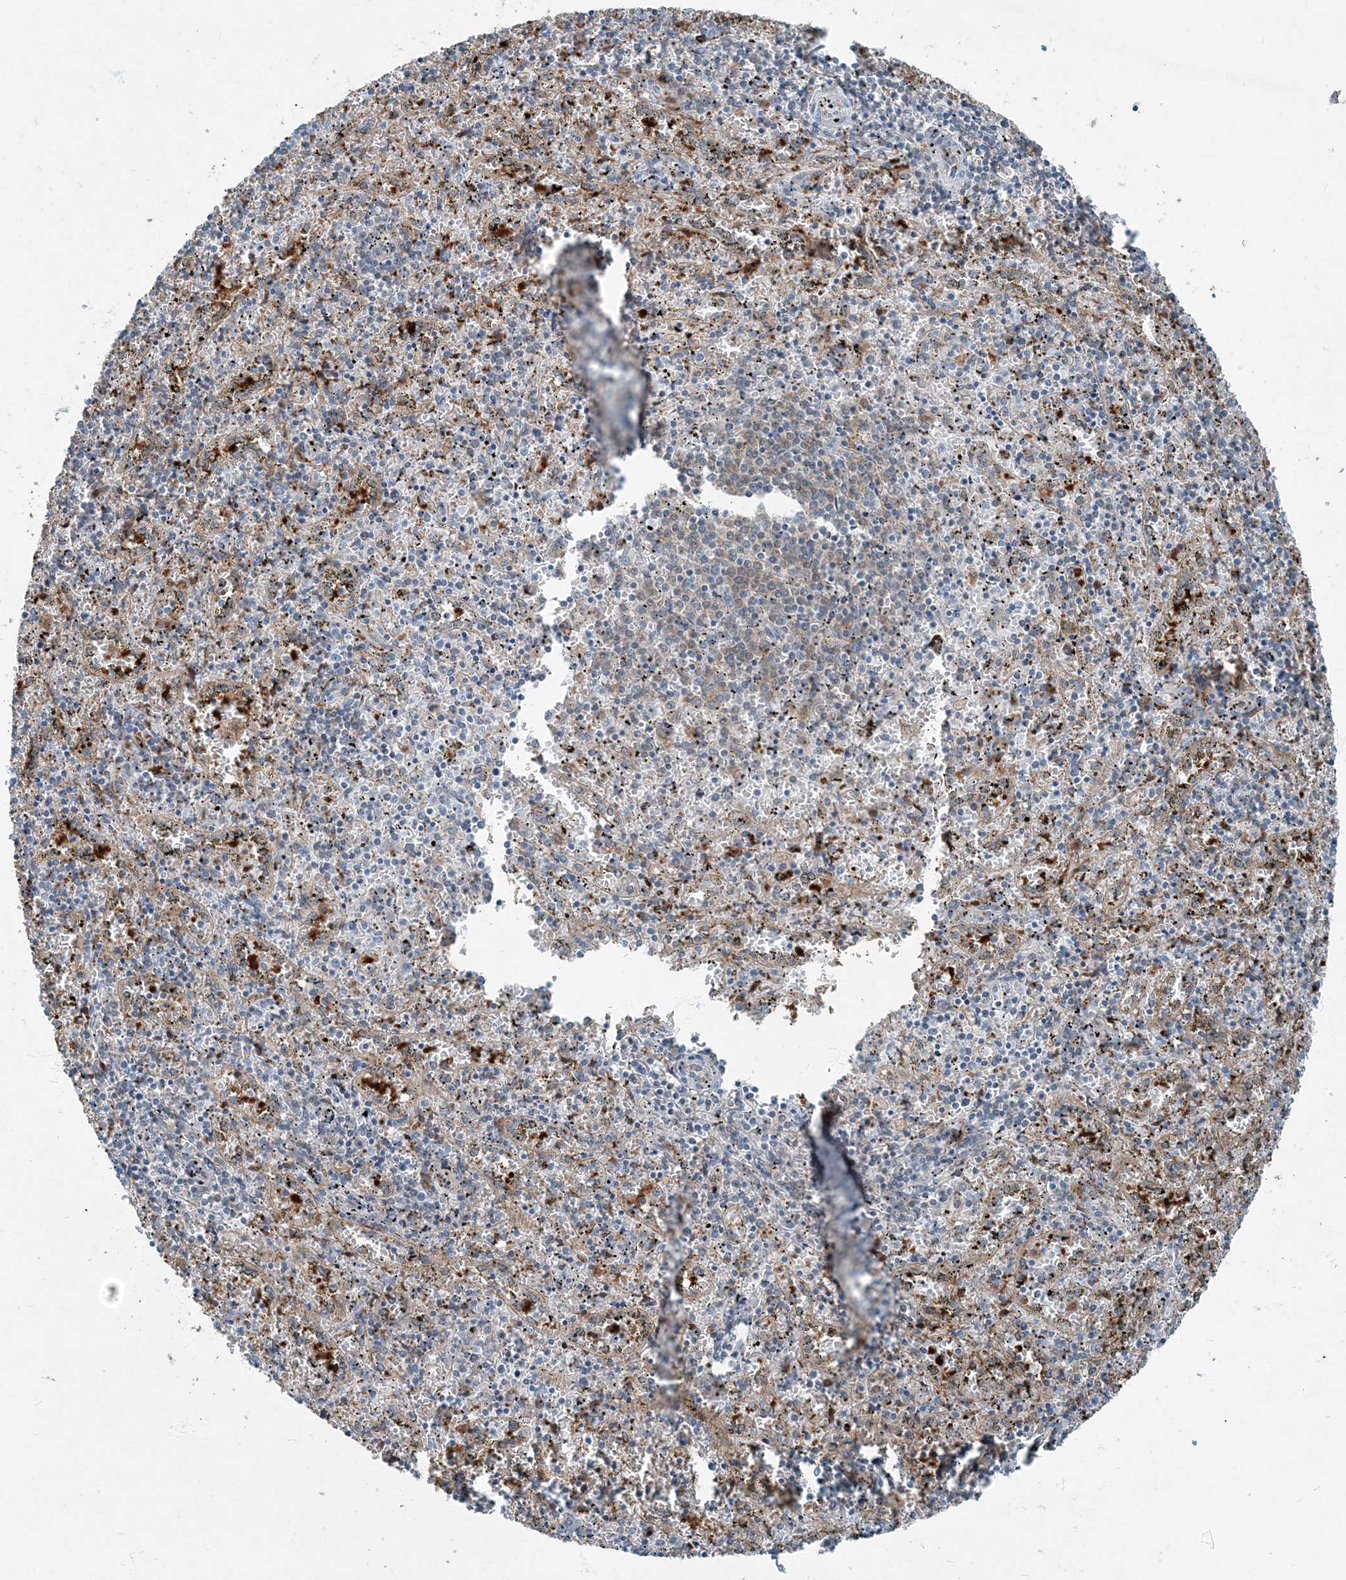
{"staining": {"intensity": "moderate", "quantity": "<25%", "location": "cytoplasmic/membranous"}, "tissue": "spleen", "cell_type": "Cells in red pulp", "image_type": "normal", "snomed": [{"axis": "morphology", "description": "Normal tissue, NOS"}, {"axis": "topography", "description": "Spleen"}], "caption": "Immunohistochemistry (IHC) of benign spleen shows low levels of moderate cytoplasmic/membranous staining in approximately <25% of cells in red pulp.", "gene": "ARMH1", "patient": {"sex": "male", "age": 11}}